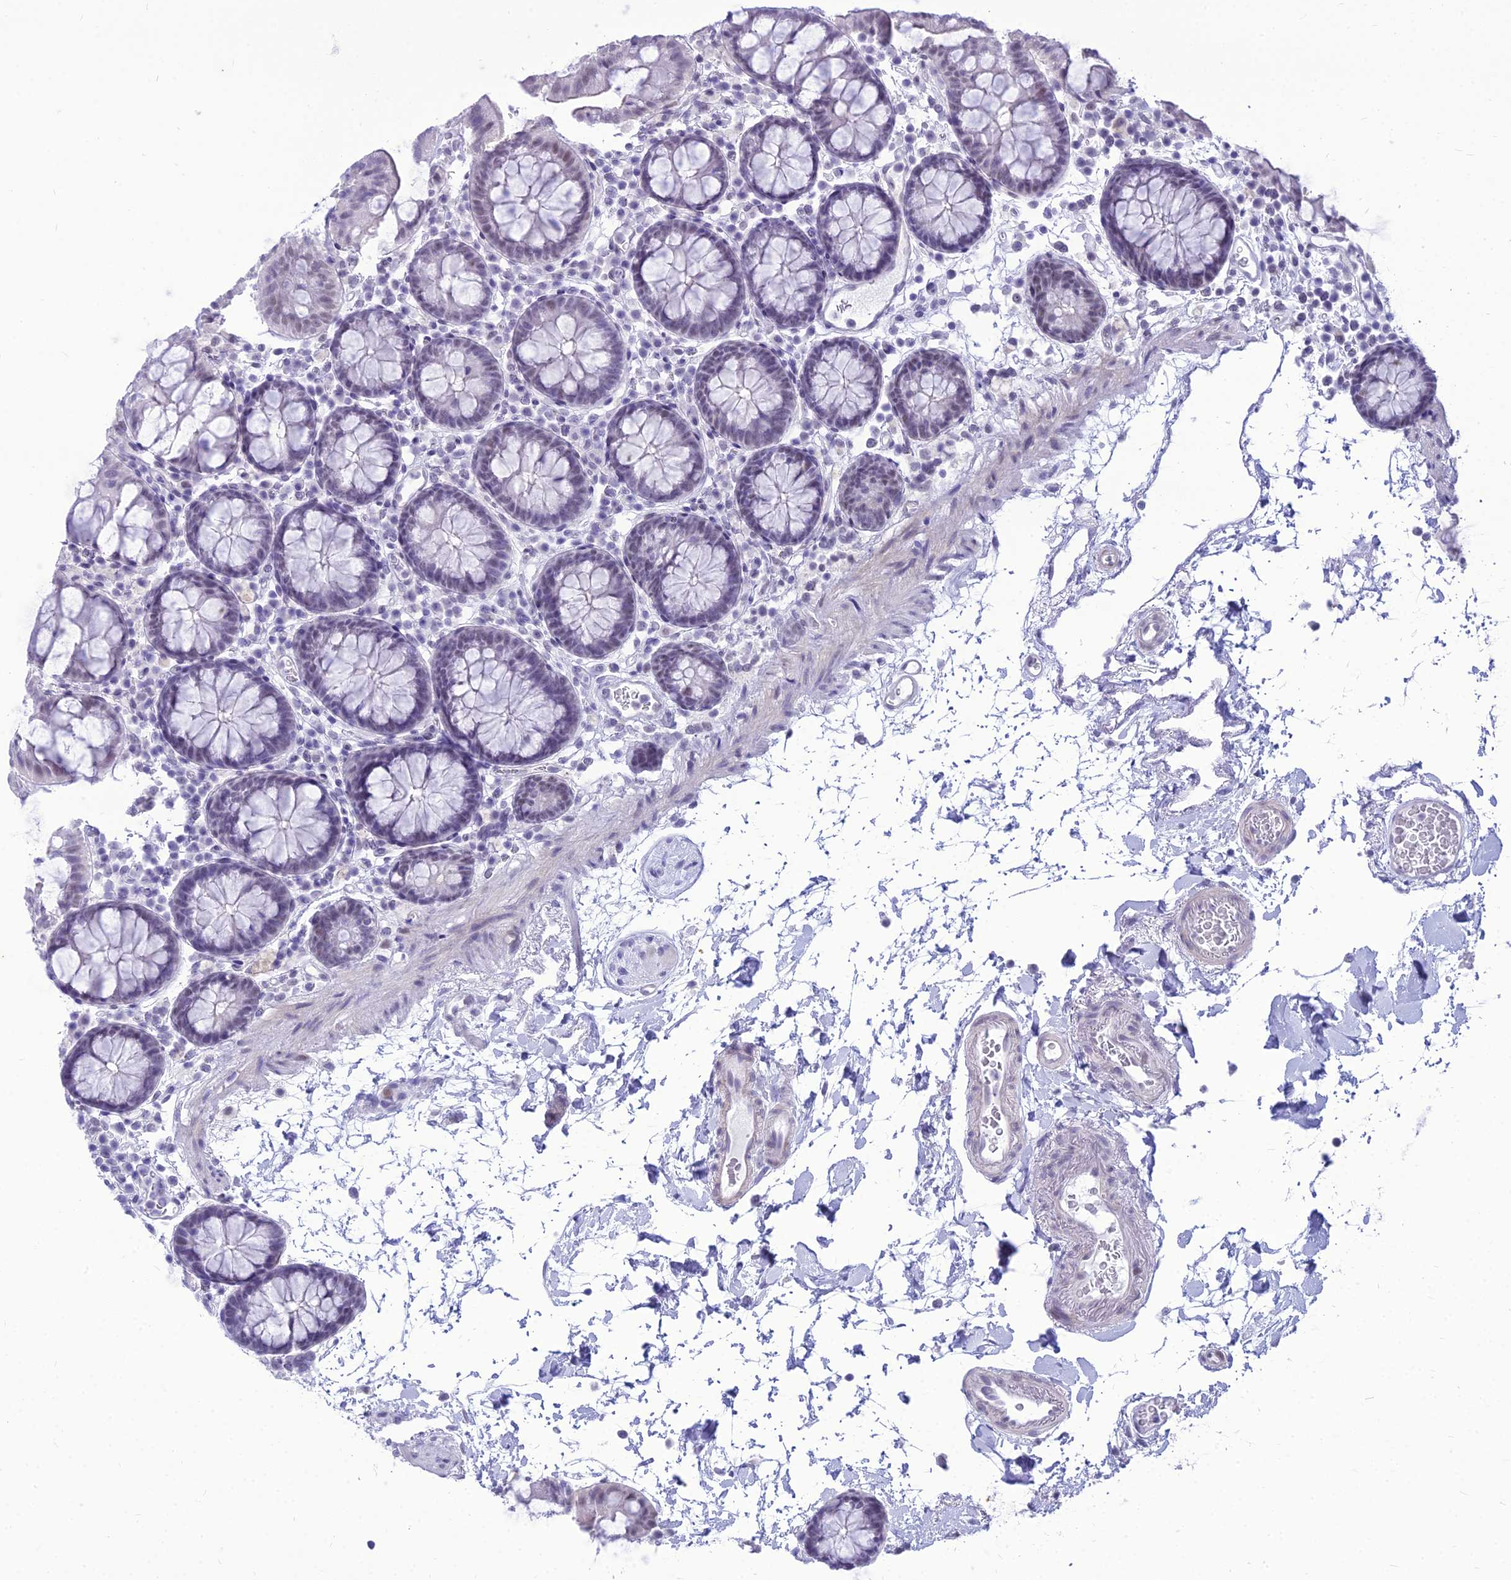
{"staining": {"intensity": "negative", "quantity": "none", "location": "none"}, "tissue": "colon", "cell_type": "Endothelial cells", "image_type": "normal", "snomed": [{"axis": "morphology", "description": "Normal tissue, NOS"}, {"axis": "topography", "description": "Colon"}], "caption": "An image of colon stained for a protein displays no brown staining in endothelial cells.", "gene": "DHX40", "patient": {"sex": "male", "age": 75}}